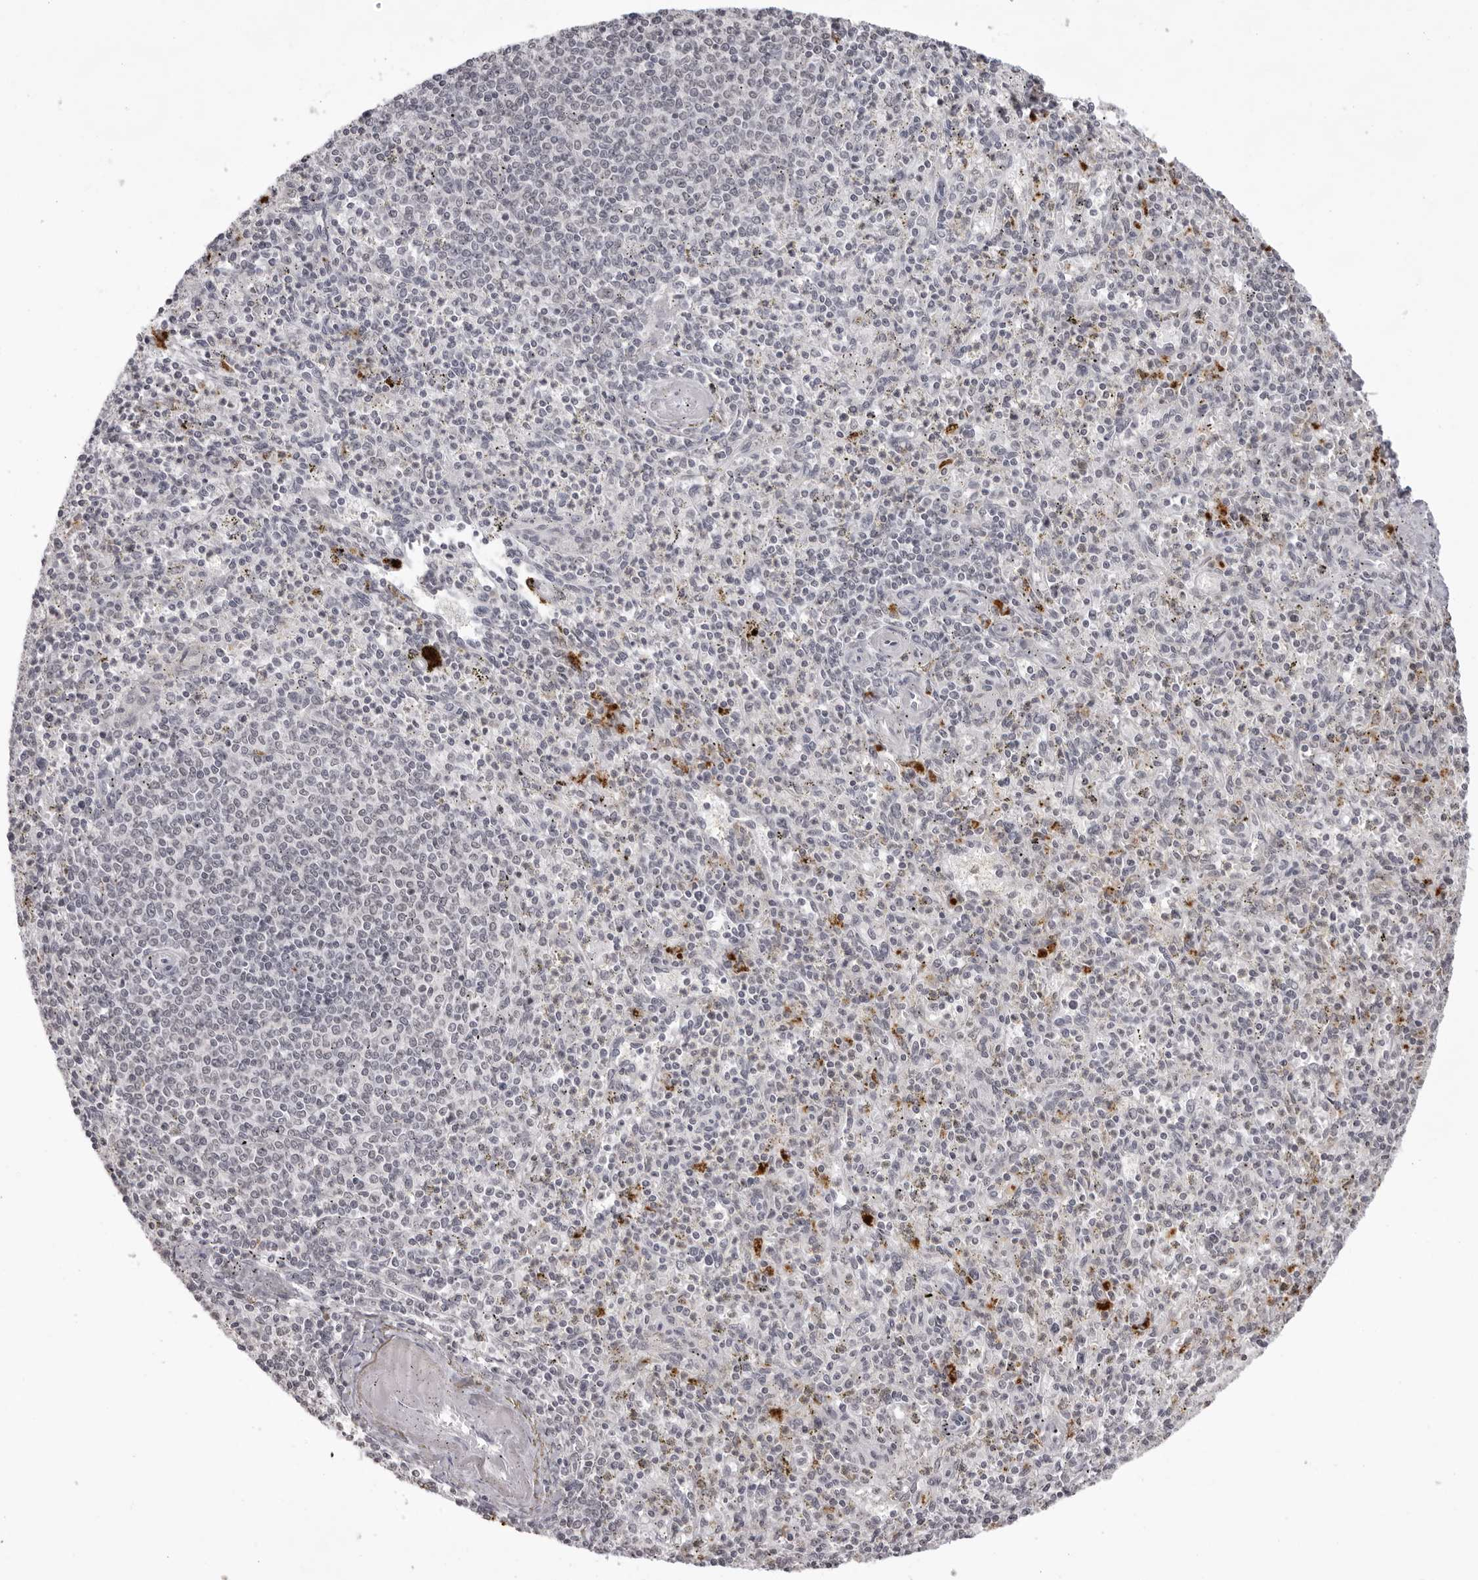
{"staining": {"intensity": "negative", "quantity": "none", "location": "none"}, "tissue": "spleen", "cell_type": "Cells in red pulp", "image_type": "normal", "snomed": [{"axis": "morphology", "description": "Normal tissue, NOS"}, {"axis": "topography", "description": "Spleen"}], "caption": "Immunohistochemistry of benign spleen reveals no staining in cells in red pulp. (DAB immunohistochemistry (IHC) visualized using brightfield microscopy, high magnification).", "gene": "NTM", "patient": {"sex": "male", "age": 72}}